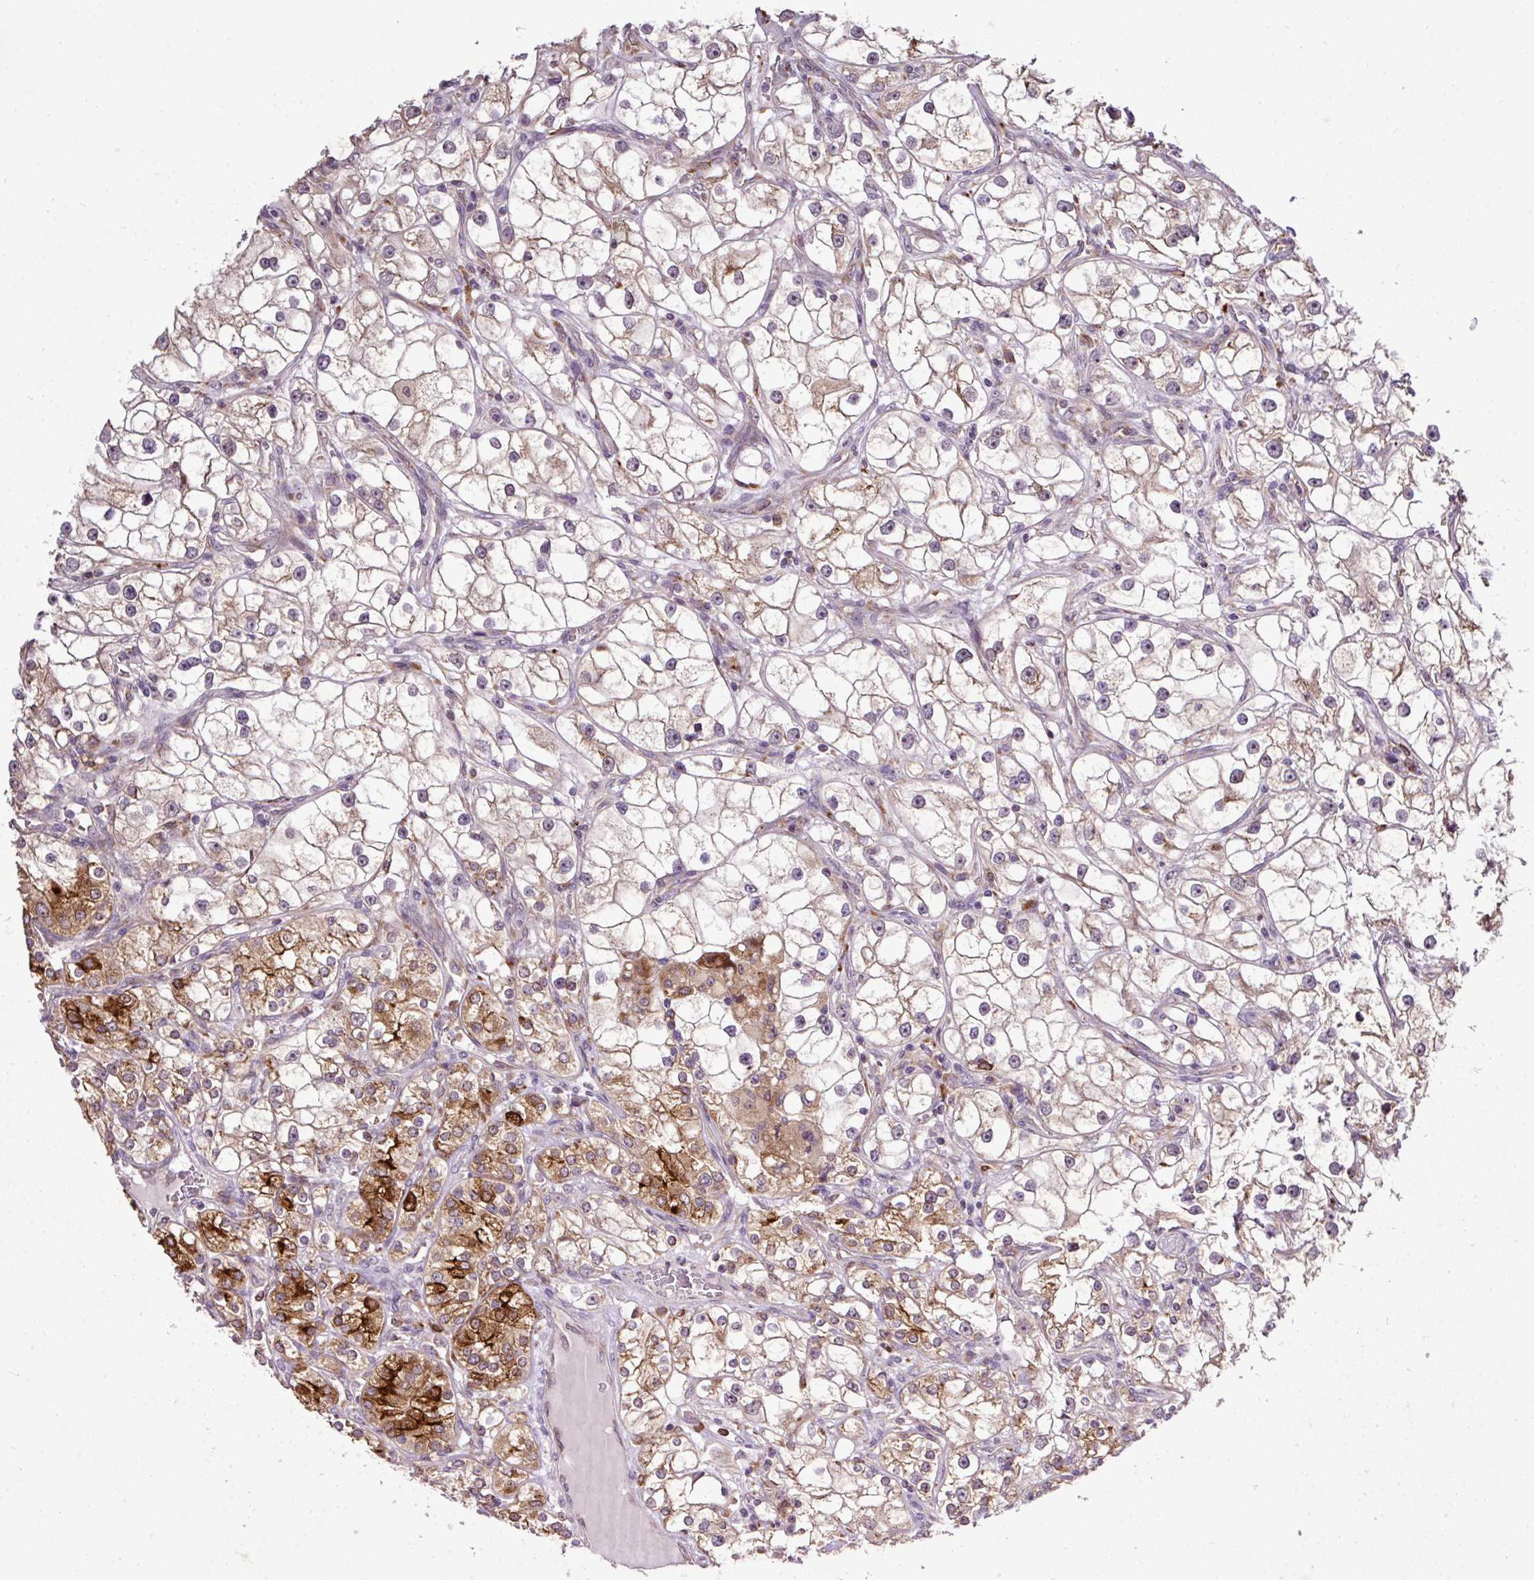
{"staining": {"intensity": "moderate", "quantity": "25%-75%", "location": "cytoplasmic/membranous,nuclear"}, "tissue": "renal cancer", "cell_type": "Tumor cells", "image_type": "cancer", "snomed": [{"axis": "morphology", "description": "Adenocarcinoma, NOS"}, {"axis": "topography", "description": "Kidney"}], "caption": "Protein positivity by immunohistochemistry shows moderate cytoplasmic/membranous and nuclear staining in approximately 25%-75% of tumor cells in renal cancer (adenocarcinoma).", "gene": "SMCO4", "patient": {"sex": "male", "age": 77}}